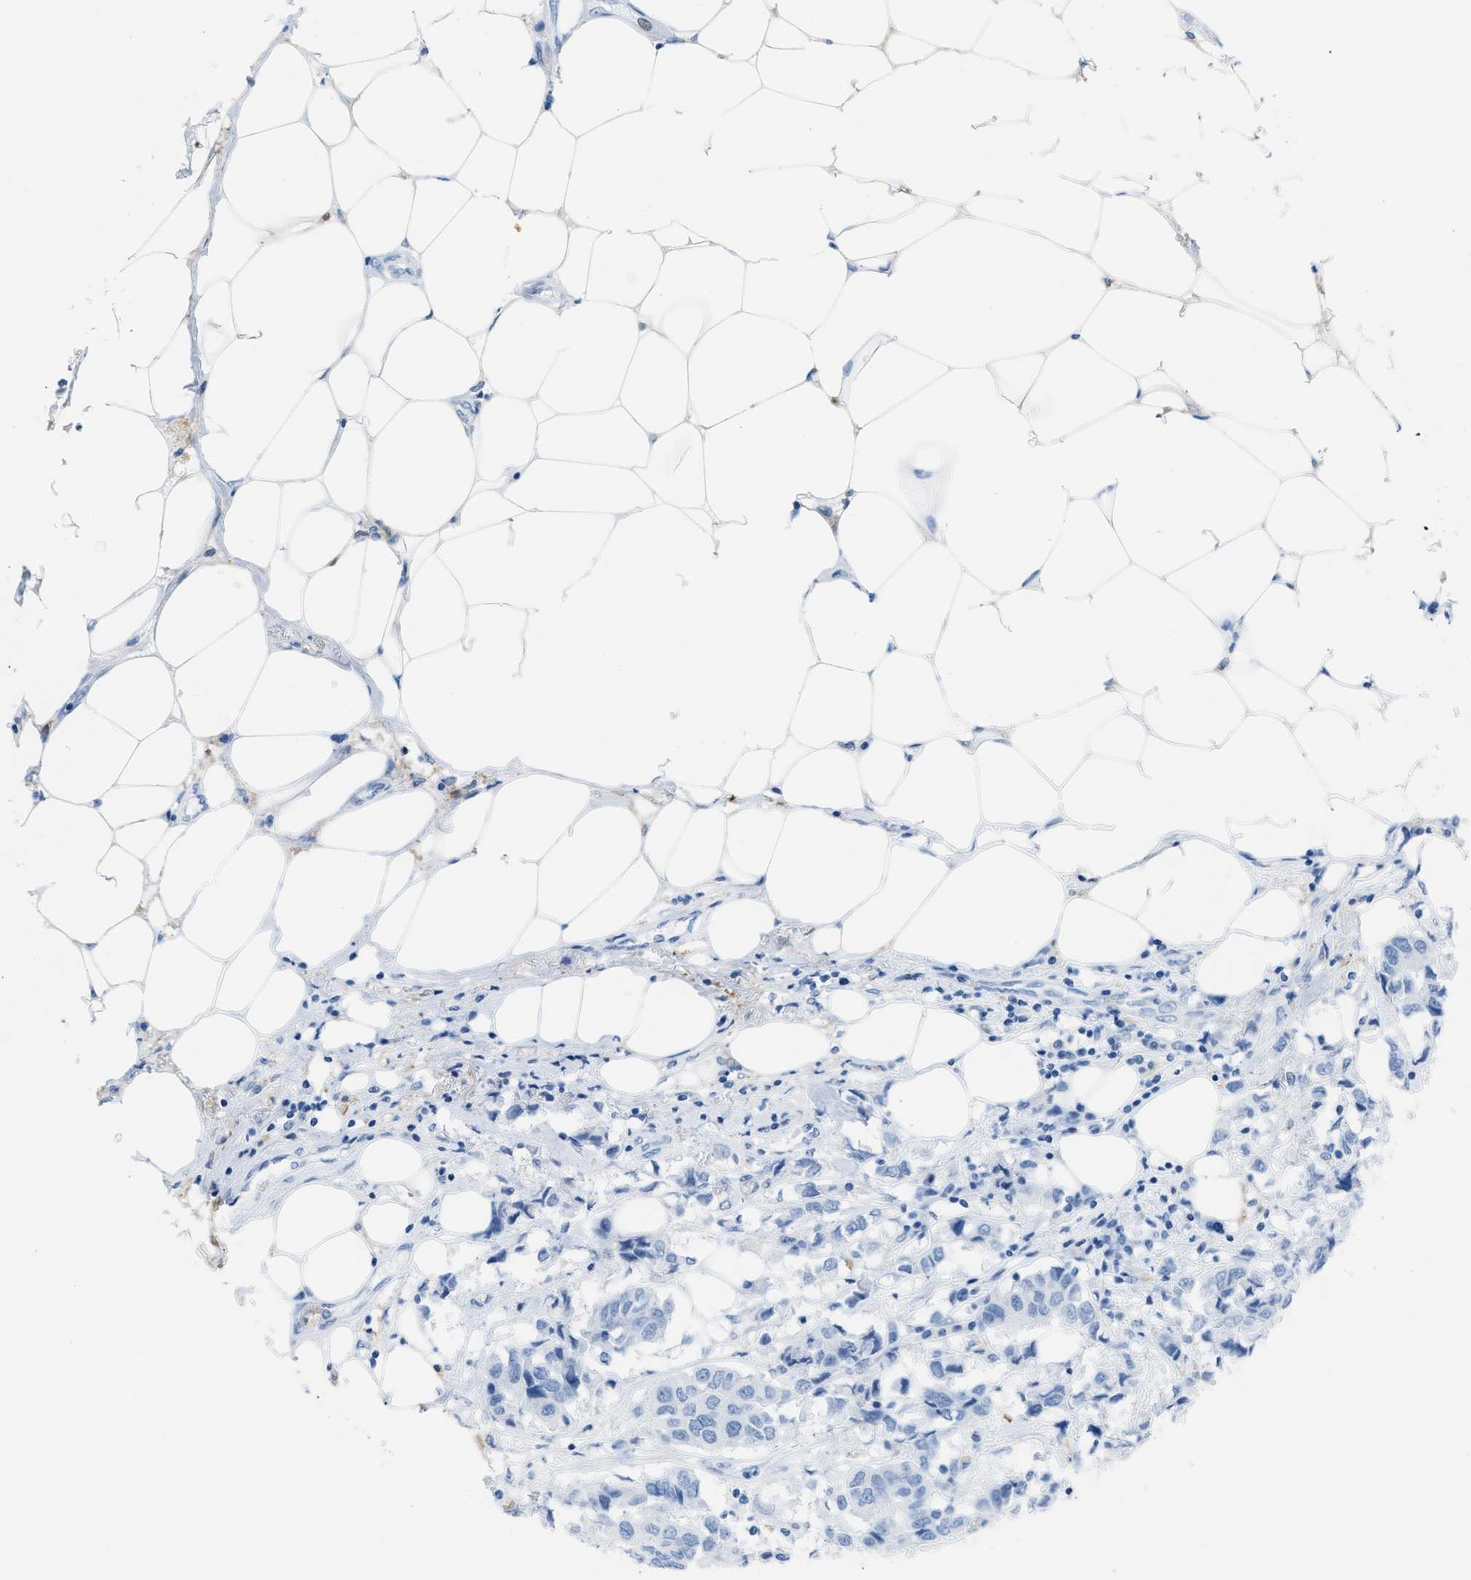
{"staining": {"intensity": "negative", "quantity": "none", "location": "none"}, "tissue": "breast cancer", "cell_type": "Tumor cells", "image_type": "cancer", "snomed": [{"axis": "morphology", "description": "Duct carcinoma"}, {"axis": "topography", "description": "Breast"}], "caption": "This is an immunohistochemistry (IHC) image of breast infiltrating ductal carcinoma. There is no positivity in tumor cells.", "gene": "ASGR1", "patient": {"sex": "female", "age": 80}}